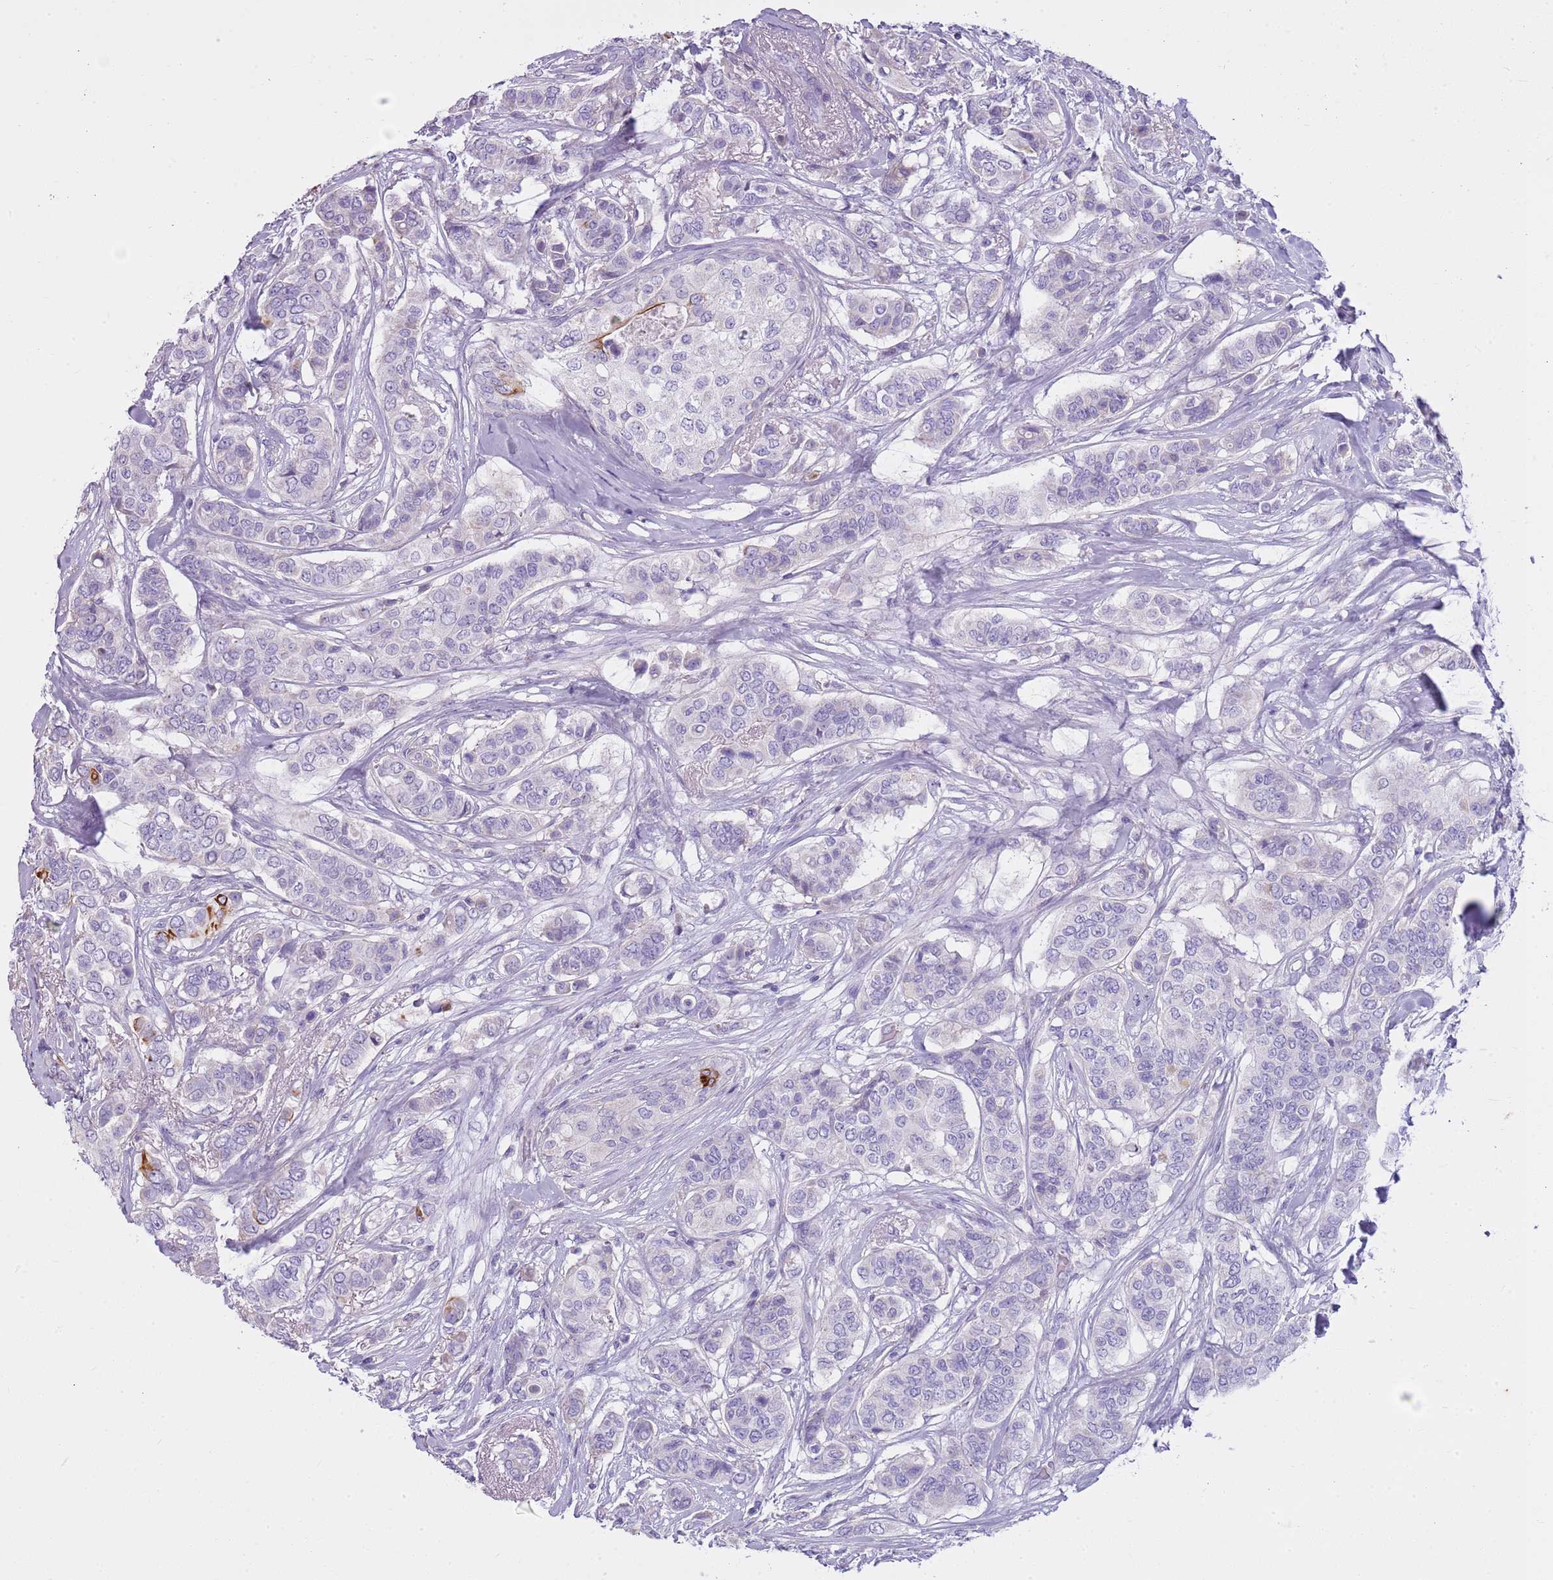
{"staining": {"intensity": "moderate", "quantity": "<25%", "location": "cytoplasmic/membranous"}, "tissue": "breast cancer", "cell_type": "Tumor cells", "image_type": "cancer", "snomed": [{"axis": "morphology", "description": "Lobular carcinoma"}, {"axis": "topography", "description": "Breast"}], "caption": "Tumor cells show moderate cytoplasmic/membranous positivity in approximately <25% of cells in breast lobular carcinoma.", "gene": "CNPPD1", "patient": {"sex": "female", "age": 51}}